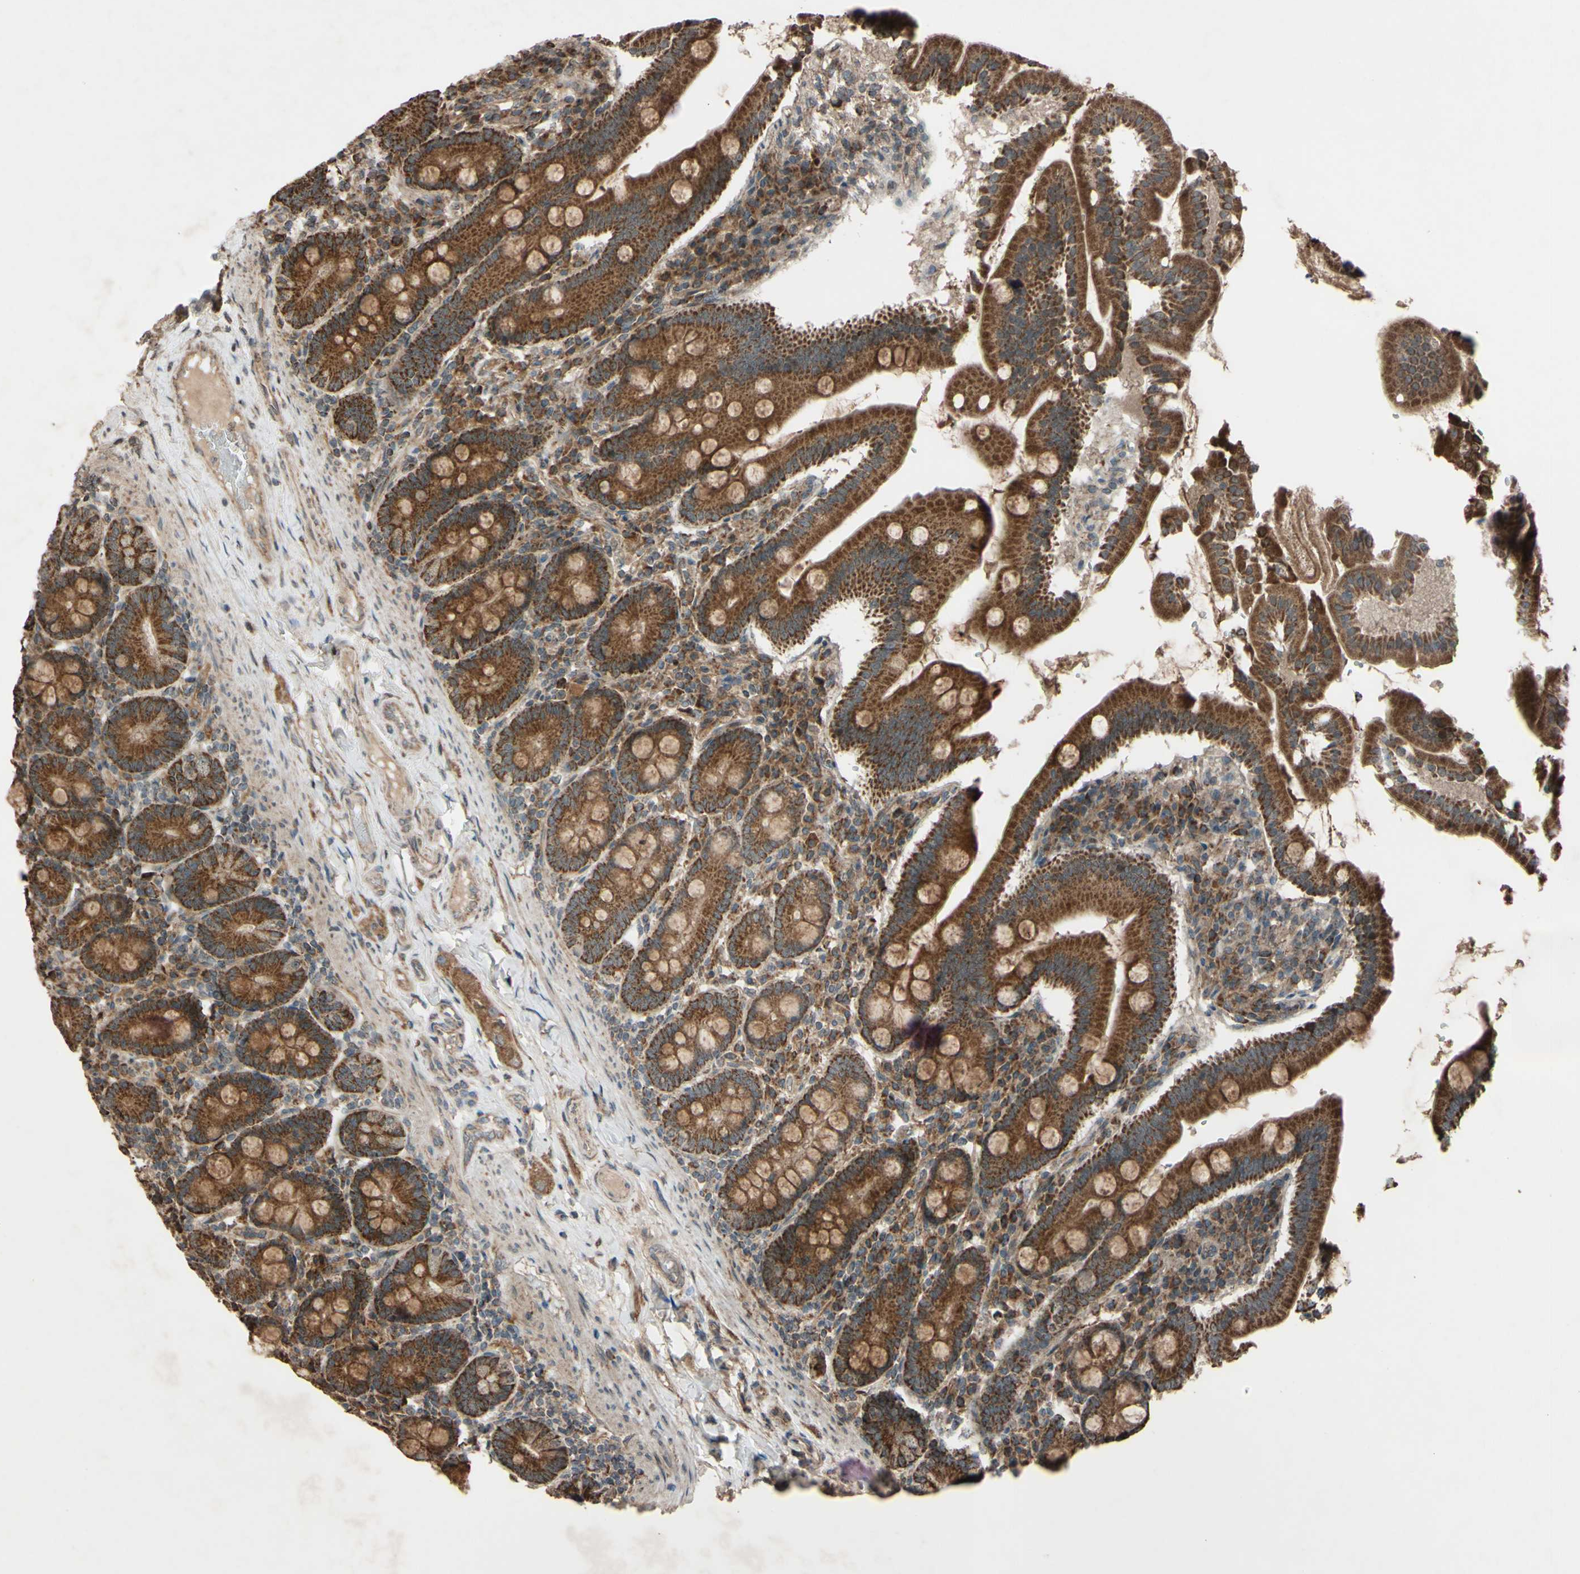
{"staining": {"intensity": "strong", "quantity": ">75%", "location": "cytoplasmic/membranous"}, "tissue": "duodenum", "cell_type": "Glandular cells", "image_type": "normal", "snomed": [{"axis": "morphology", "description": "Normal tissue, NOS"}, {"axis": "topography", "description": "Duodenum"}], "caption": "Immunohistochemical staining of unremarkable duodenum displays high levels of strong cytoplasmic/membranous staining in about >75% of glandular cells. Ihc stains the protein of interest in brown and the nuclei are stained blue.", "gene": "ACOT8", "patient": {"sex": "male", "age": 50}}